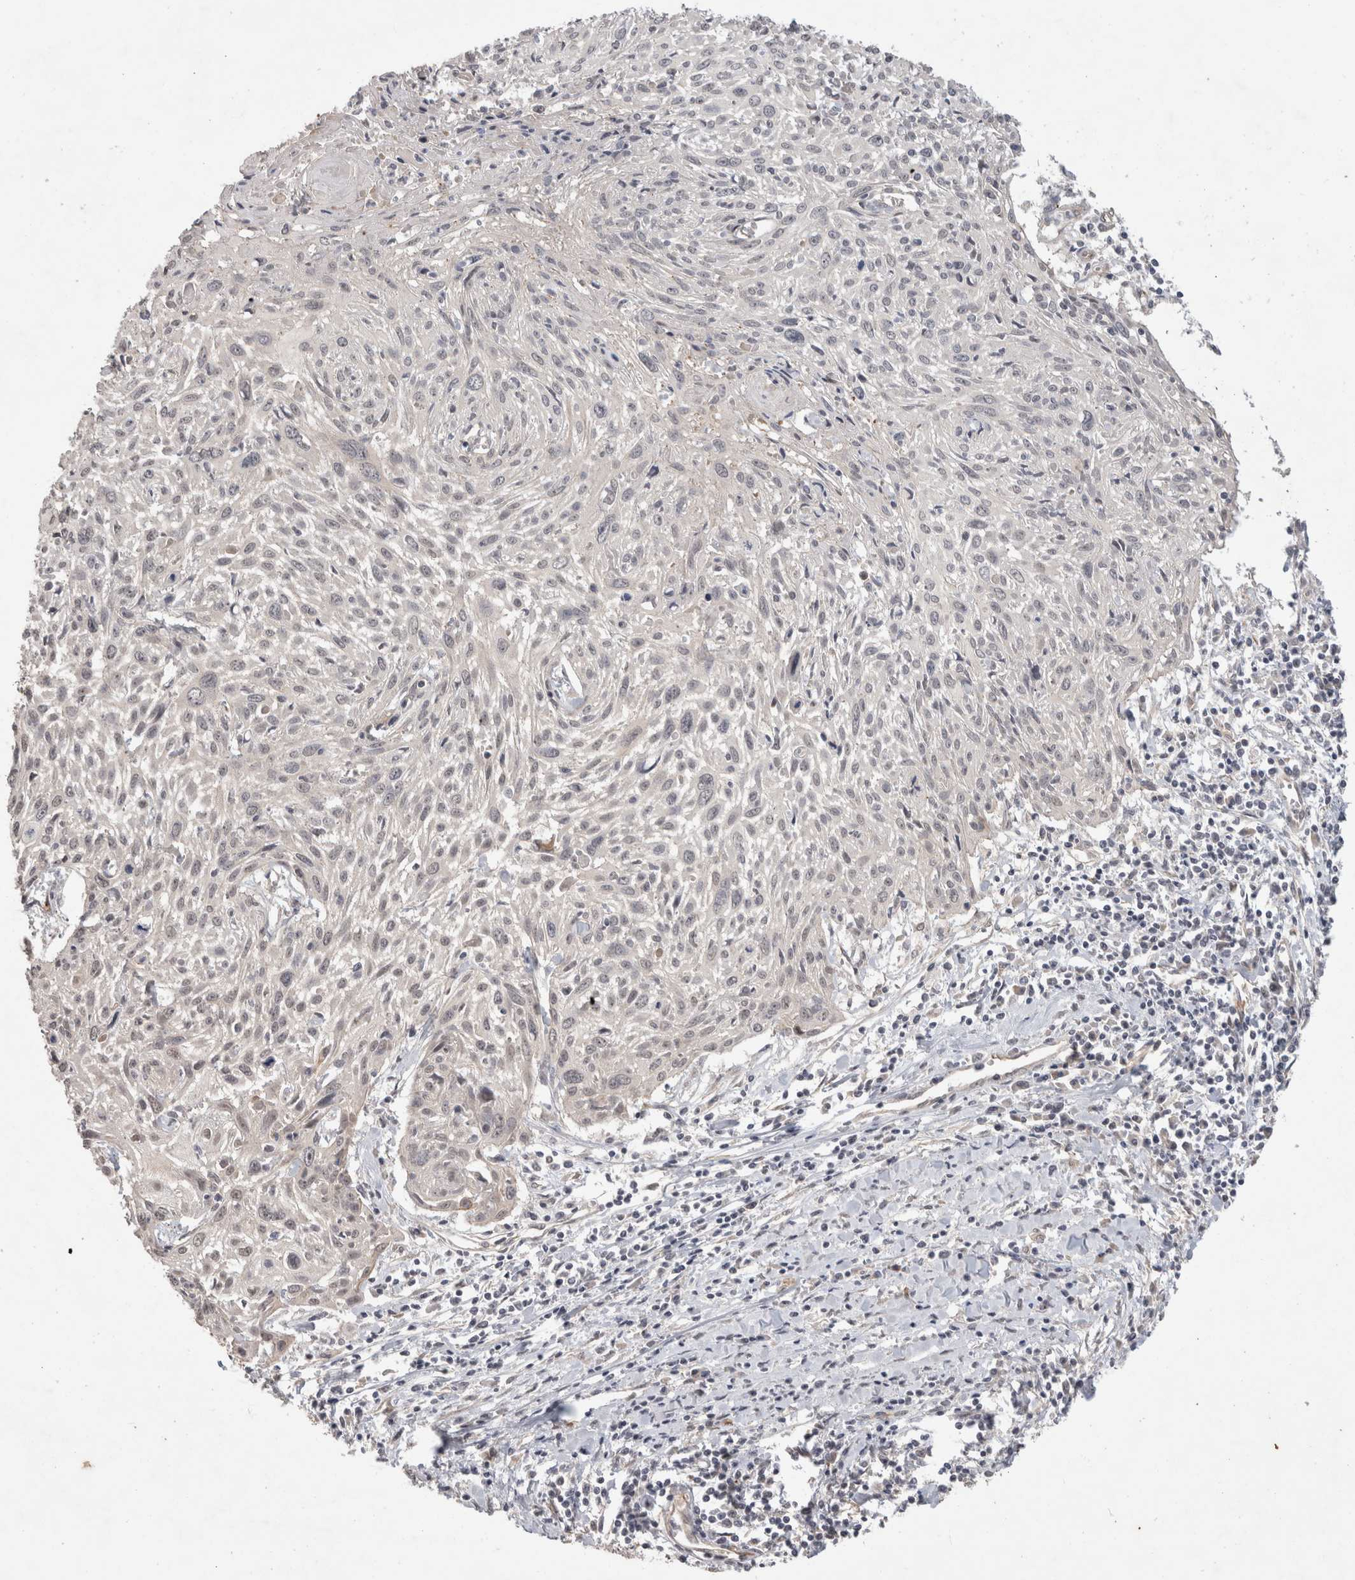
{"staining": {"intensity": "negative", "quantity": "none", "location": "none"}, "tissue": "cervical cancer", "cell_type": "Tumor cells", "image_type": "cancer", "snomed": [{"axis": "morphology", "description": "Squamous cell carcinoma, NOS"}, {"axis": "topography", "description": "Cervix"}], "caption": "Tumor cells show no significant positivity in squamous cell carcinoma (cervical). (IHC, brightfield microscopy, high magnification).", "gene": "CRISPLD1", "patient": {"sex": "female", "age": 51}}